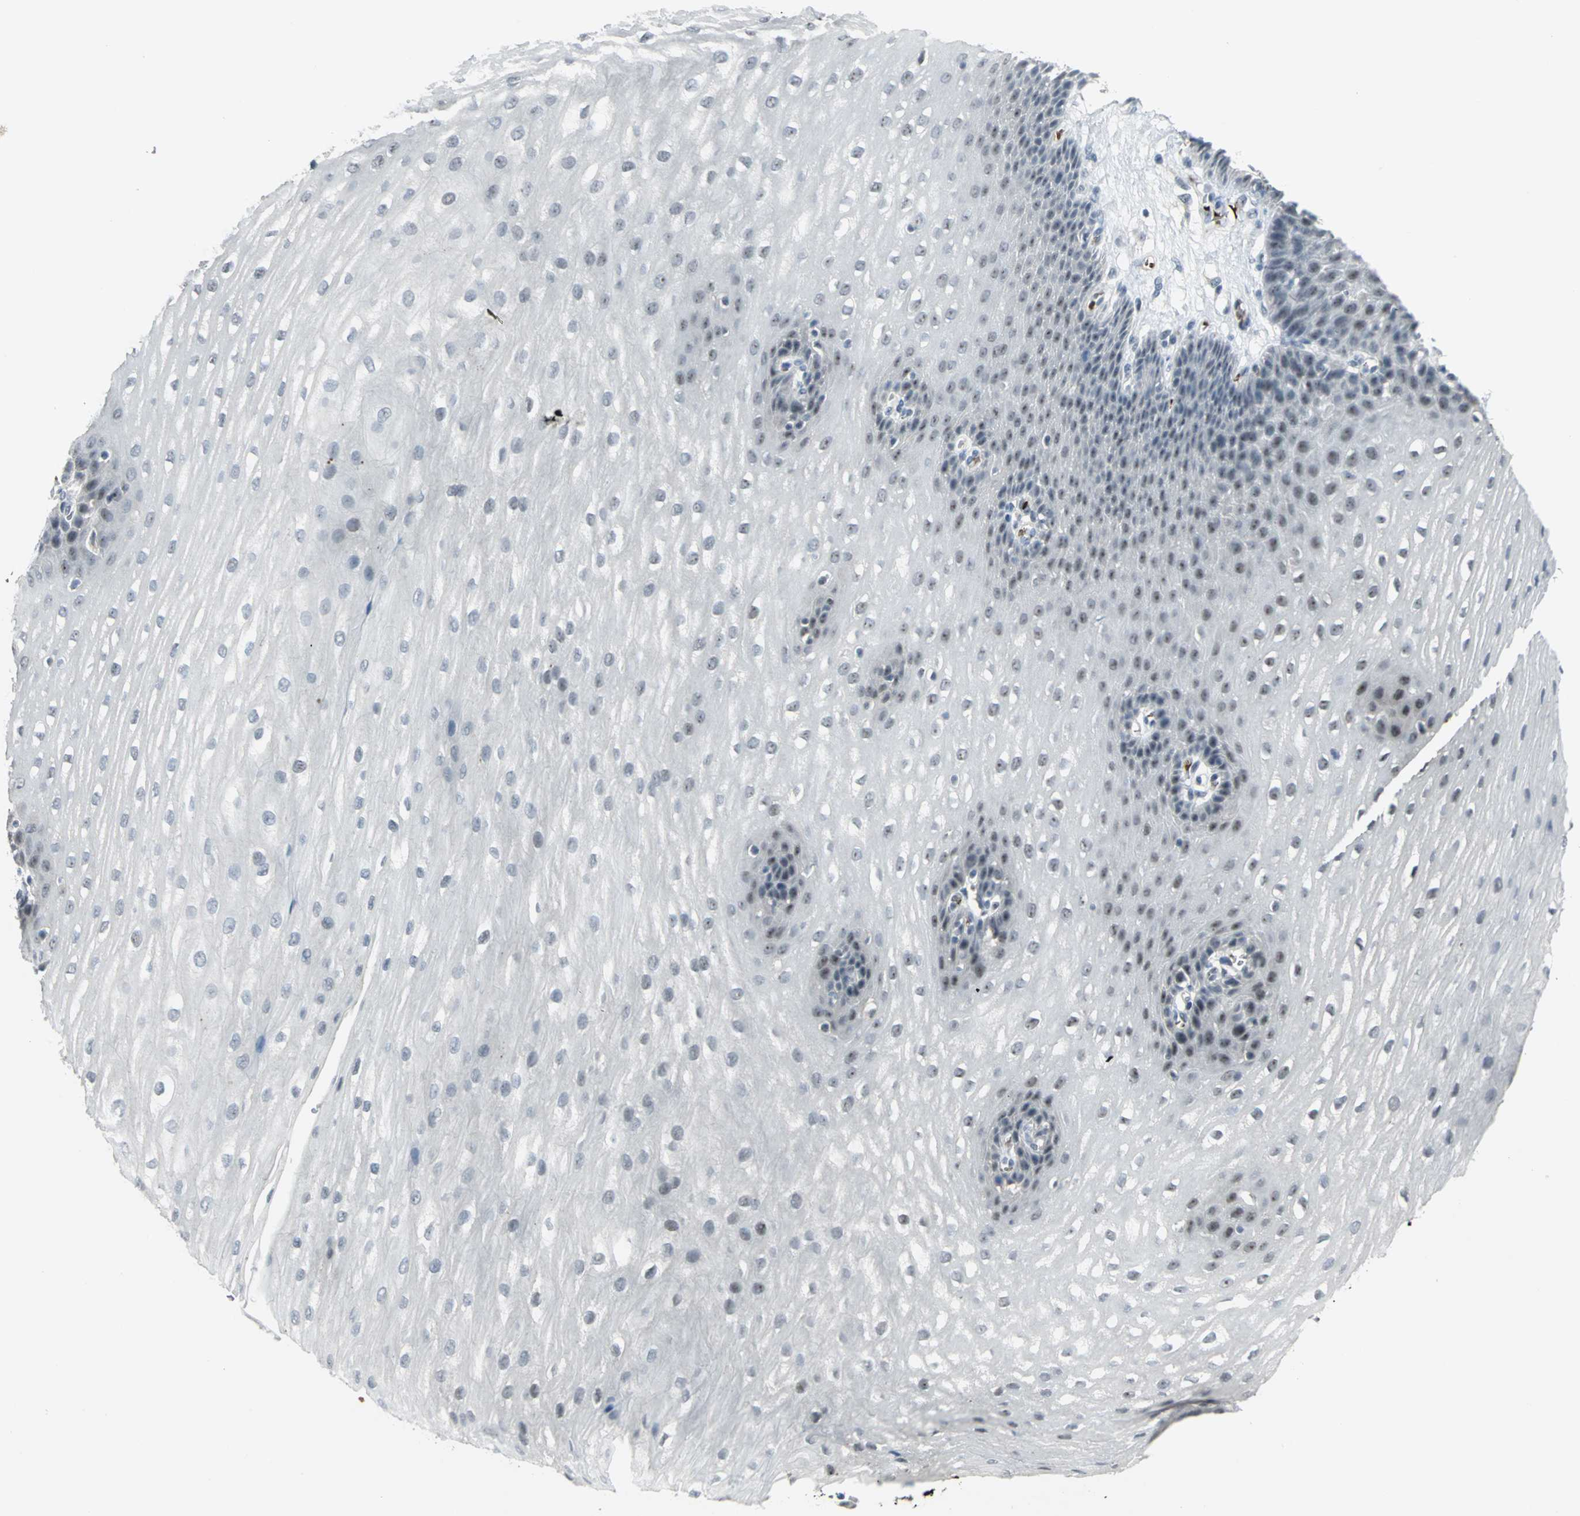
{"staining": {"intensity": "weak", "quantity": "<25%", "location": "nuclear"}, "tissue": "esophagus", "cell_type": "Squamous epithelial cells", "image_type": "normal", "snomed": [{"axis": "morphology", "description": "Normal tissue, NOS"}, {"axis": "topography", "description": "Esophagus"}], "caption": "This image is of unremarkable esophagus stained with IHC to label a protein in brown with the nuclei are counter-stained blue. There is no staining in squamous epithelial cells.", "gene": "GLI3", "patient": {"sex": "male", "age": 48}}